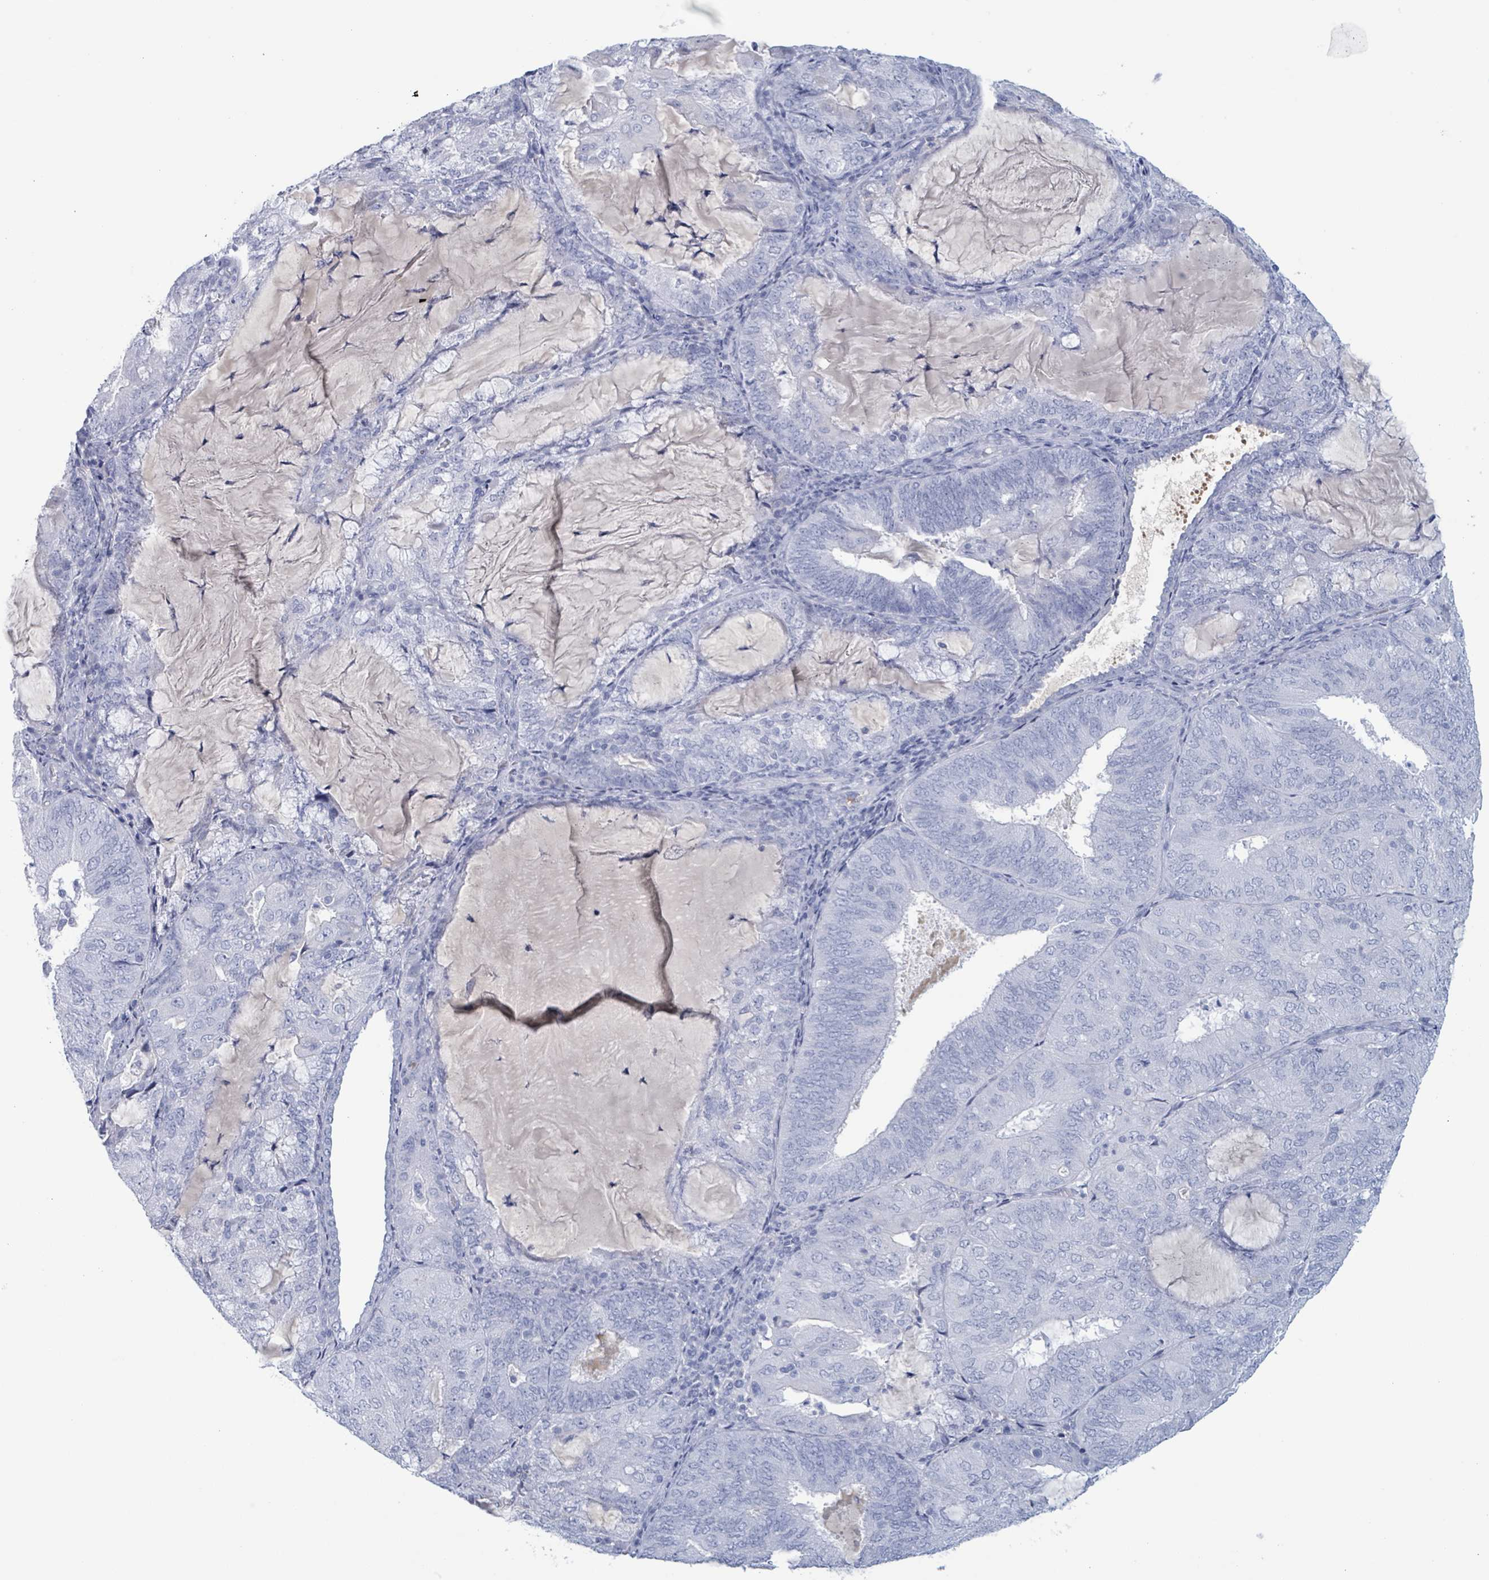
{"staining": {"intensity": "negative", "quantity": "none", "location": "none"}, "tissue": "endometrial cancer", "cell_type": "Tumor cells", "image_type": "cancer", "snomed": [{"axis": "morphology", "description": "Adenocarcinoma, NOS"}, {"axis": "topography", "description": "Endometrium"}], "caption": "Protein analysis of adenocarcinoma (endometrial) shows no significant staining in tumor cells.", "gene": "KLK4", "patient": {"sex": "female", "age": 81}}